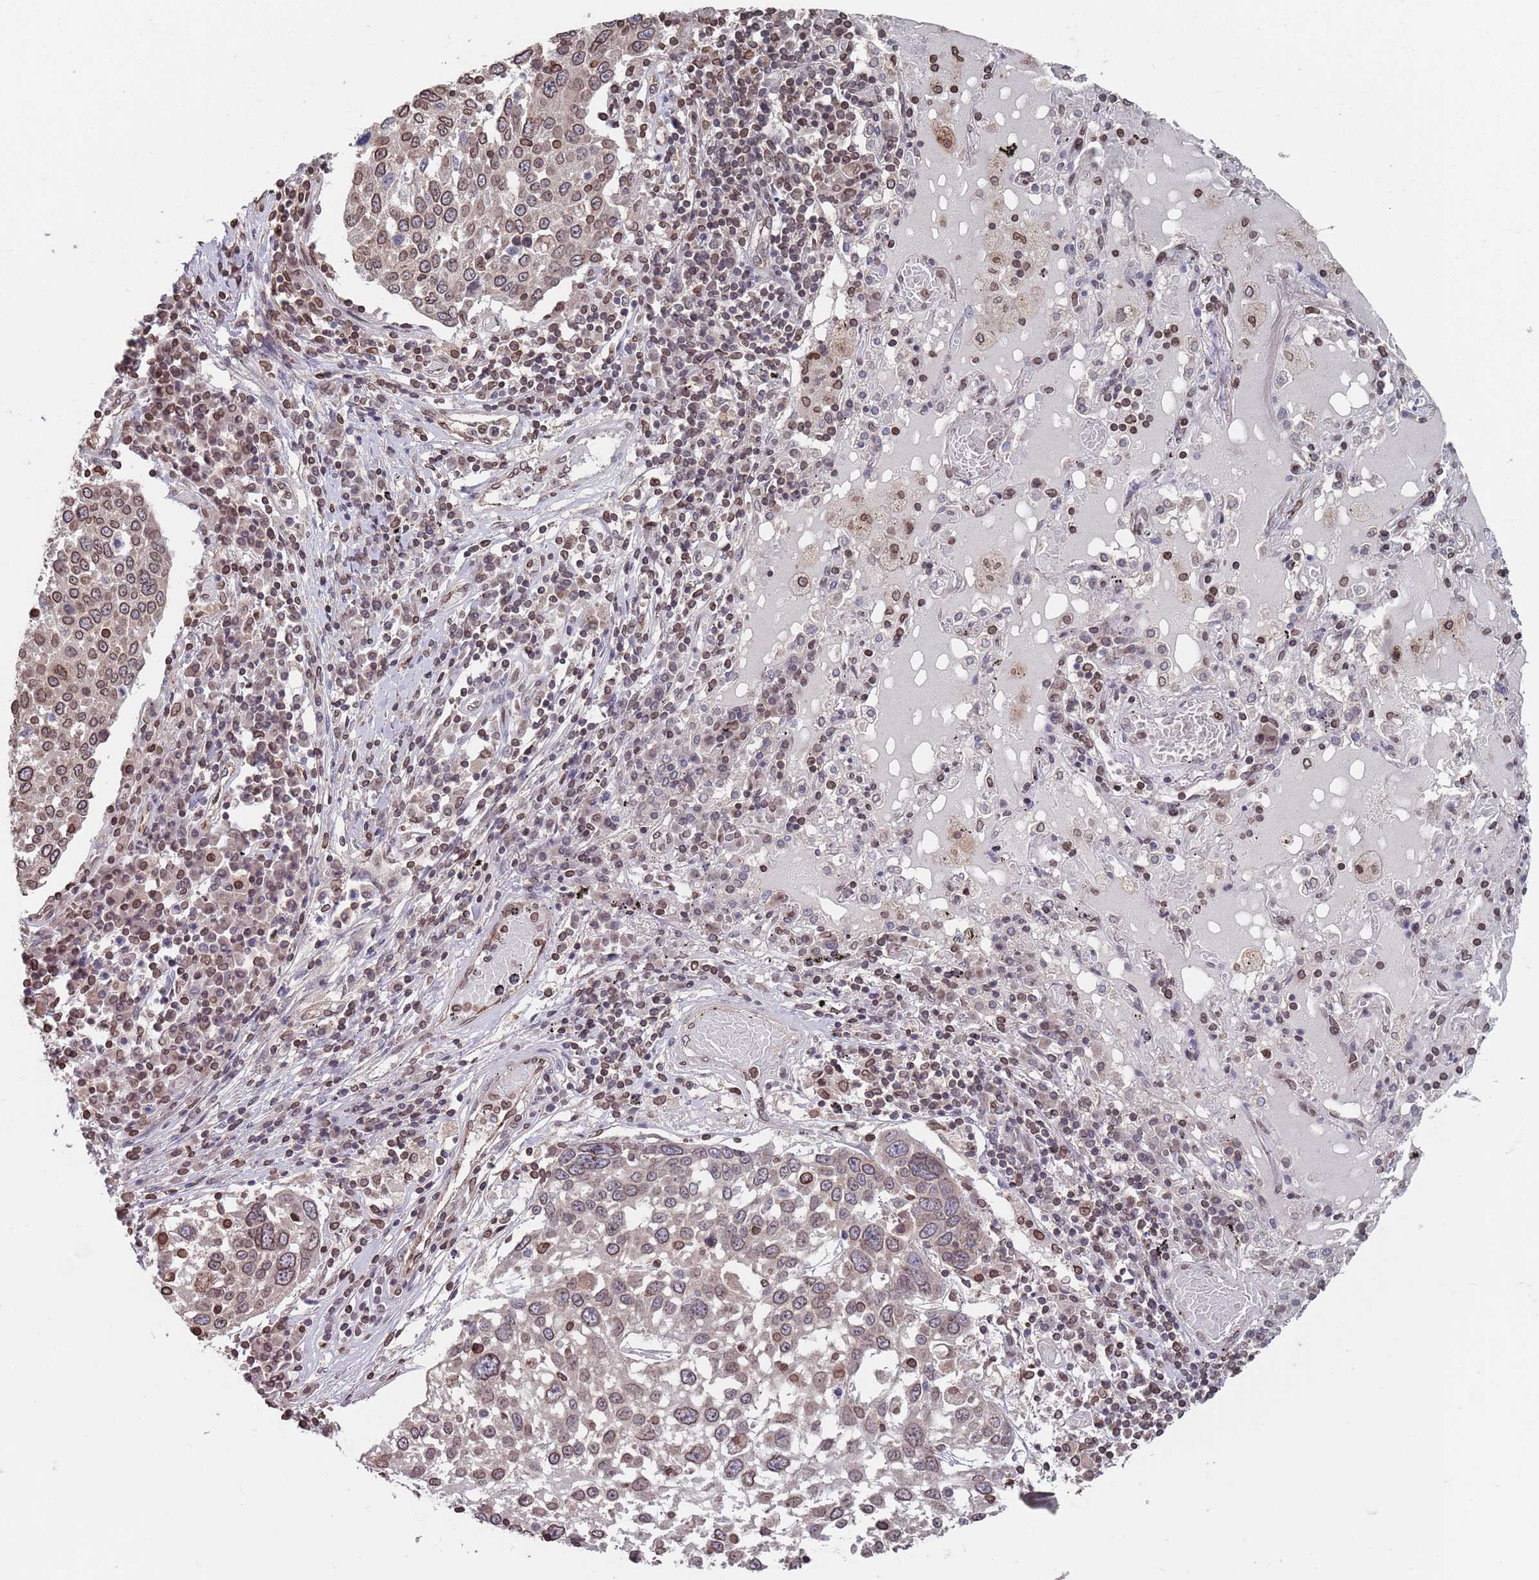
{"staining": {"intensity": "moderate", "quantity": "25%-75%", "location": "cytoplasmic/membranous,nuclear"}, "tissue": "lung cancer", "cell_type": "Tumor cells", "image_type": "cancer", "snomed": [{"axis": "morphology", "description": "Squamous cell carcinoma, NOS"}, {"axis": "topography", "description": "Lung"}], "caption": "Immunohistochemistry micrograph of human squamous cell carcinoma (lung) stained for a protein (brown), which reveals medium levels of moderate cytoplasmic/membranous and nuclear staining in approximately 25%-75% of tumor cells.", "gene": "SDHAF3", "patient": {"sex": "male", "age": 65}}